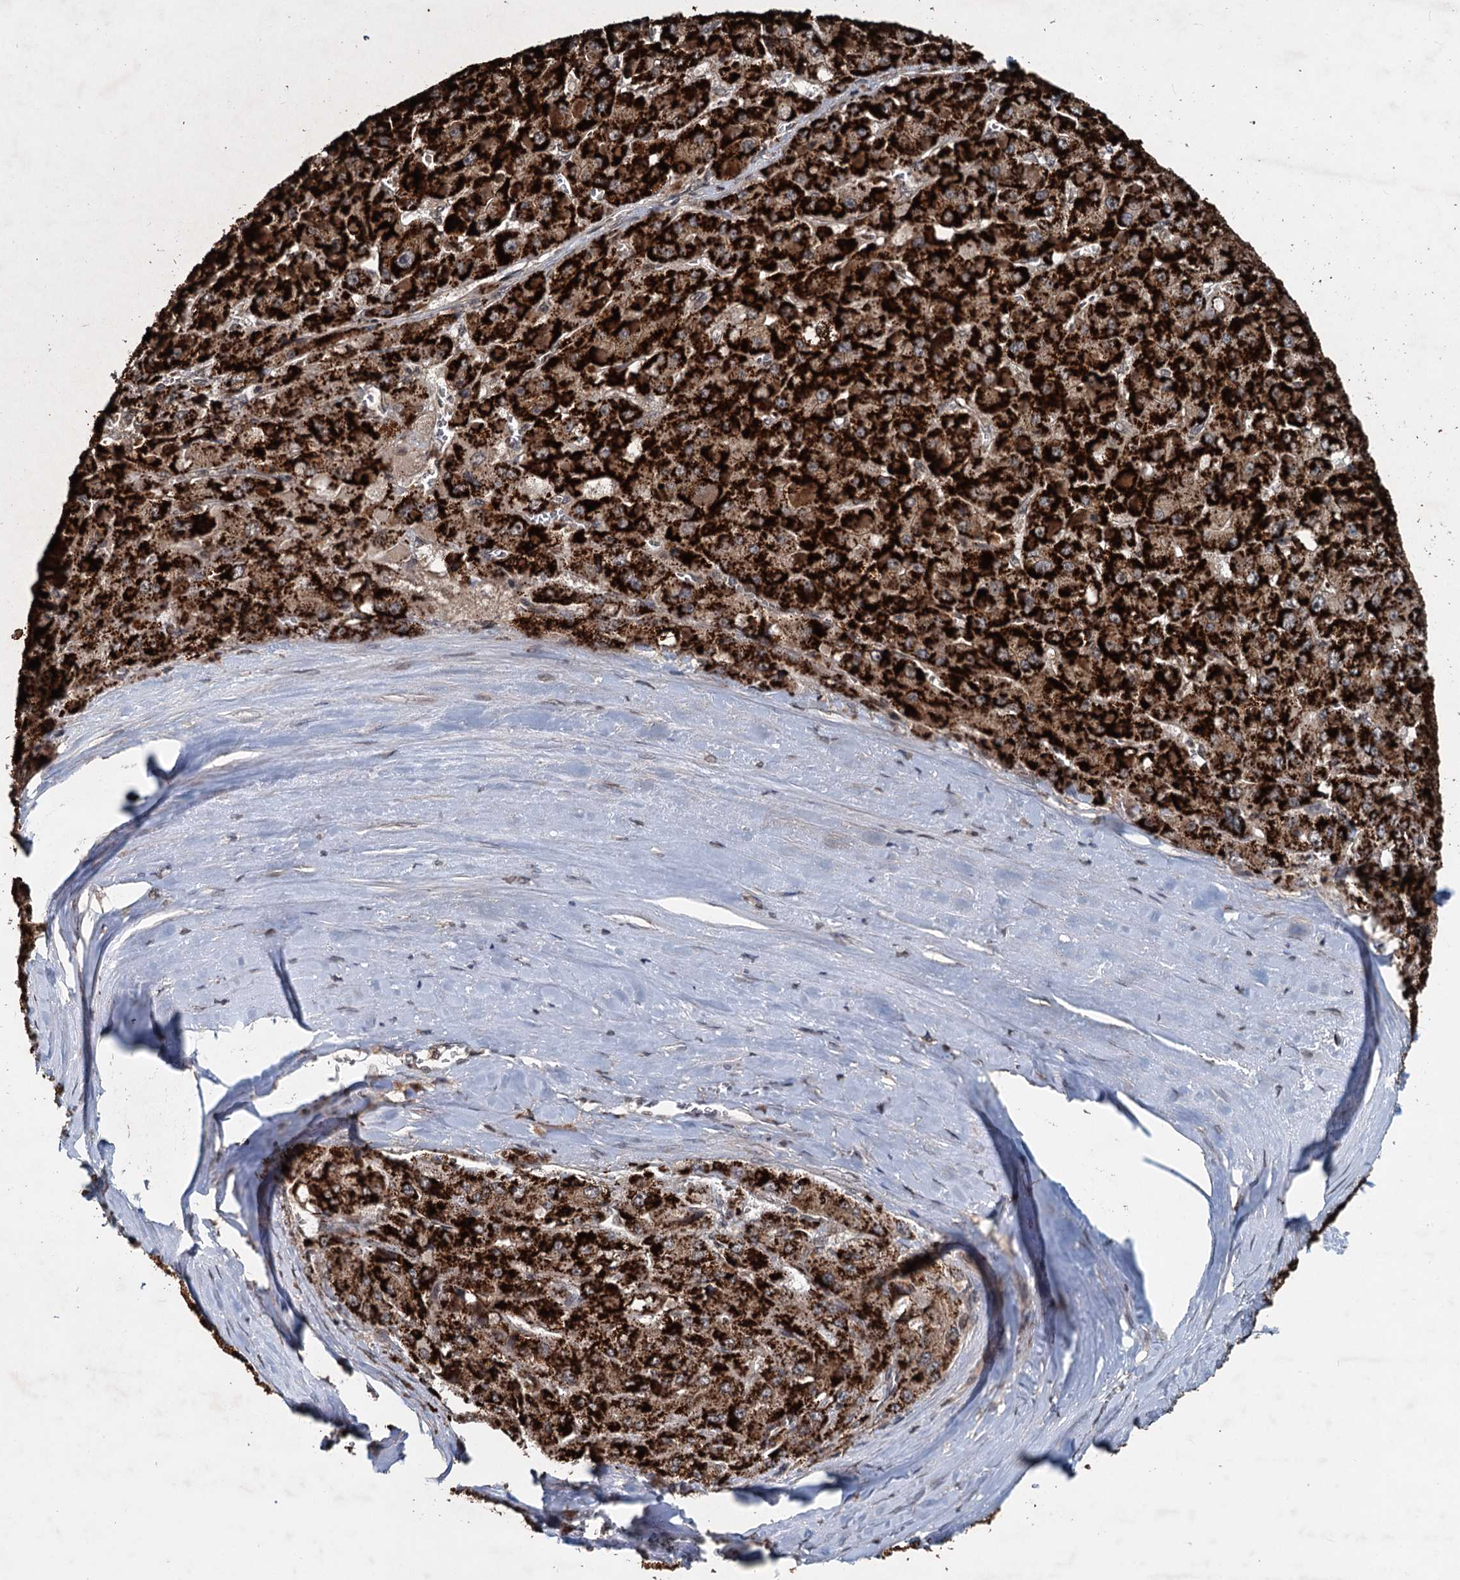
{"staining": {"intensity": "strong", "quantity": ">75%", "location": "cytoplasmic/membranous"}, "tissue": "liver cancer", "cell_type": "Tumor cells", "image_type": "cancer", "snomed": [{"axis": "morphology", "description": "Carcinoma, Hepatocellular, NOS"}, {"axis": "topography", "description": "Liver"}], "caption": "Tumor cells display high levels of strong cytoplasmic/membranous expression in about >75% of cells in human liver cancer.", "gene": "N4BP2L2", "patient": {"sex": "female", "age": 73}}